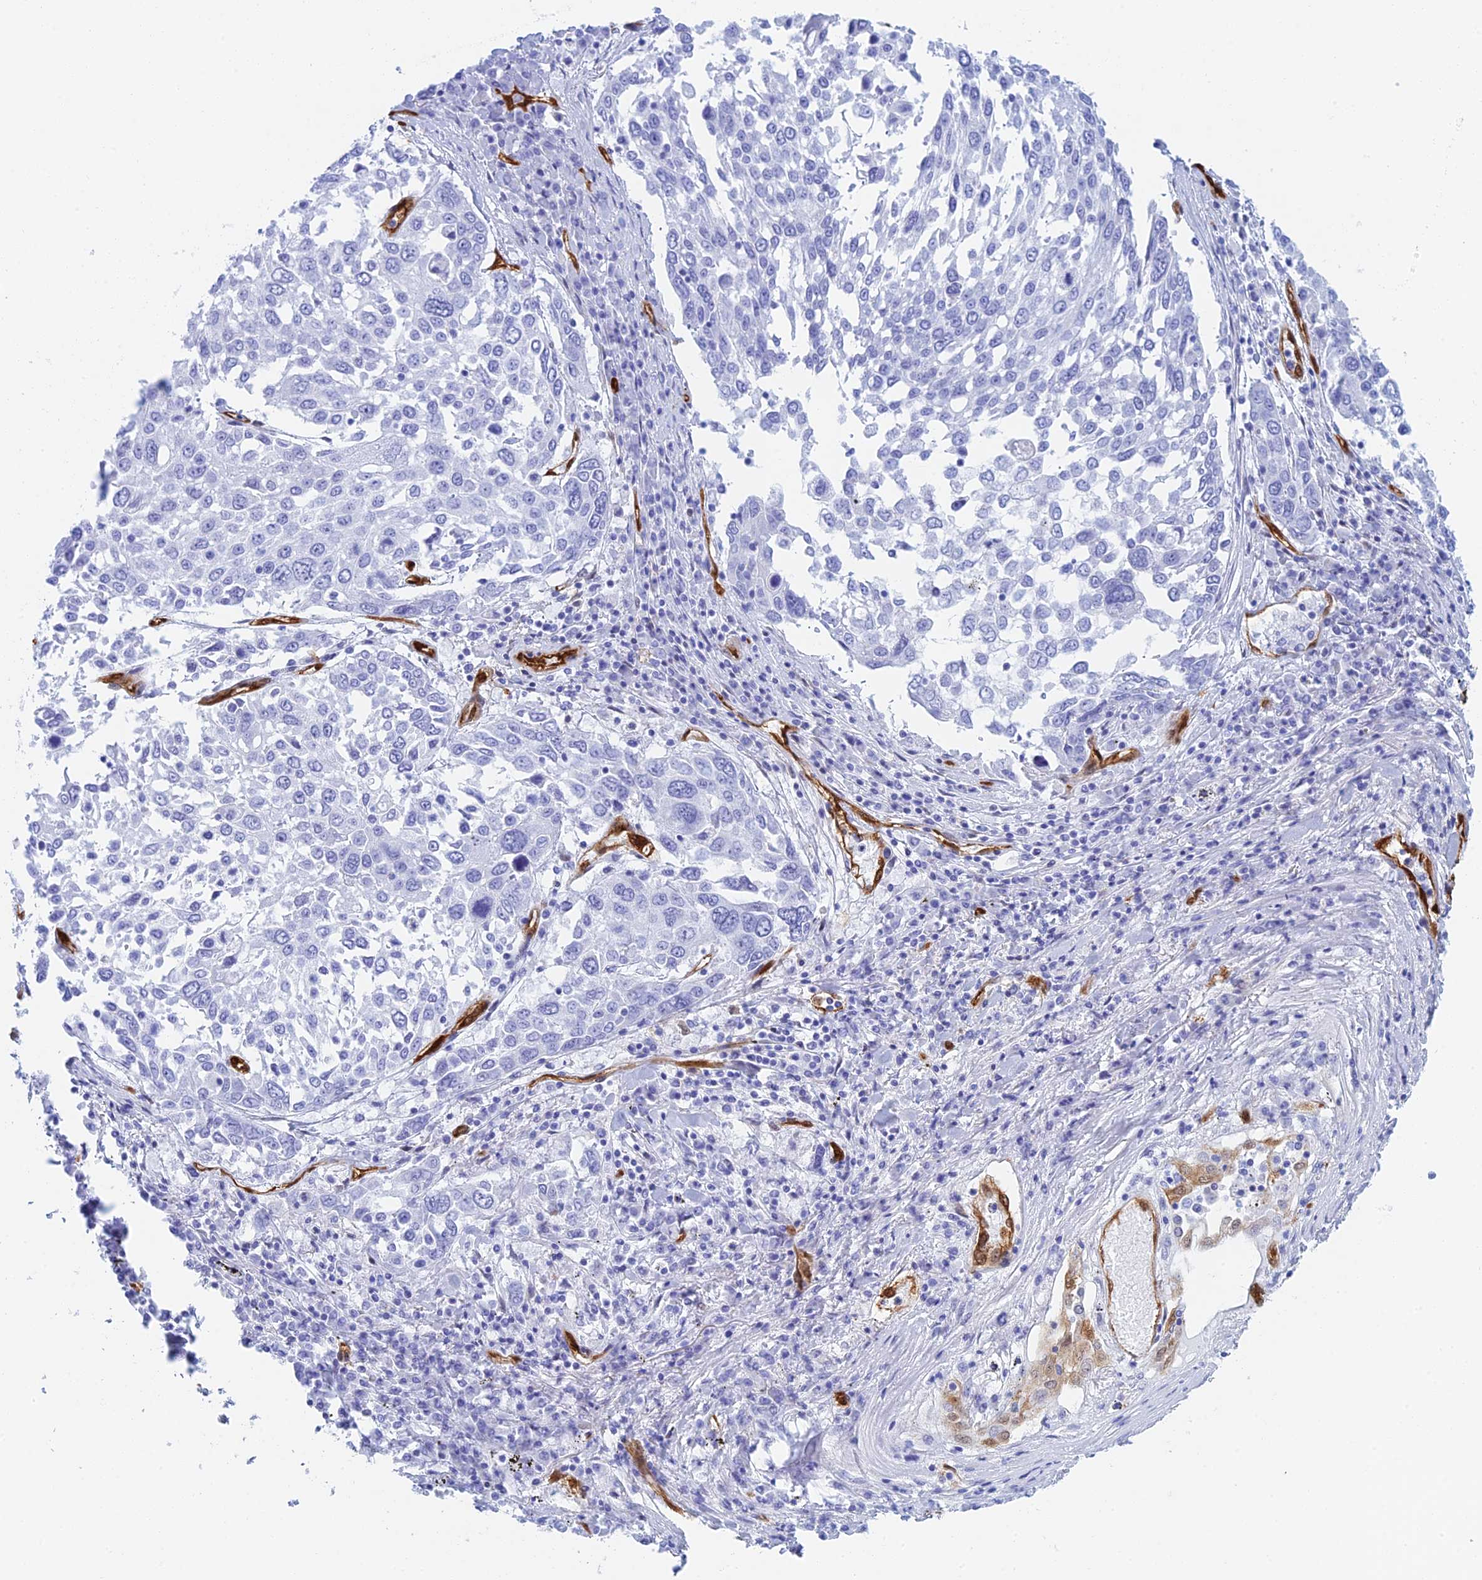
{"staining": {"intensity": "negative", "quantity": "none", "location": "none"}, "tissue": "lung cancer", "cell_type": "Tumor cells", "image_type": "cancer", "snomed": [{"axis": "morphology", "description": "Squamous cell carcinoma, NOS"}, {"axis": "topography", "description": "Lung"}], "caption": "IHC image of human lung cancer (squamous cell carcinoma) stained for a protein (brown), which reveals no positivity in tumor cells.", "gene": "CRIP2", "patient": {"sex": "male", "age": 65}}